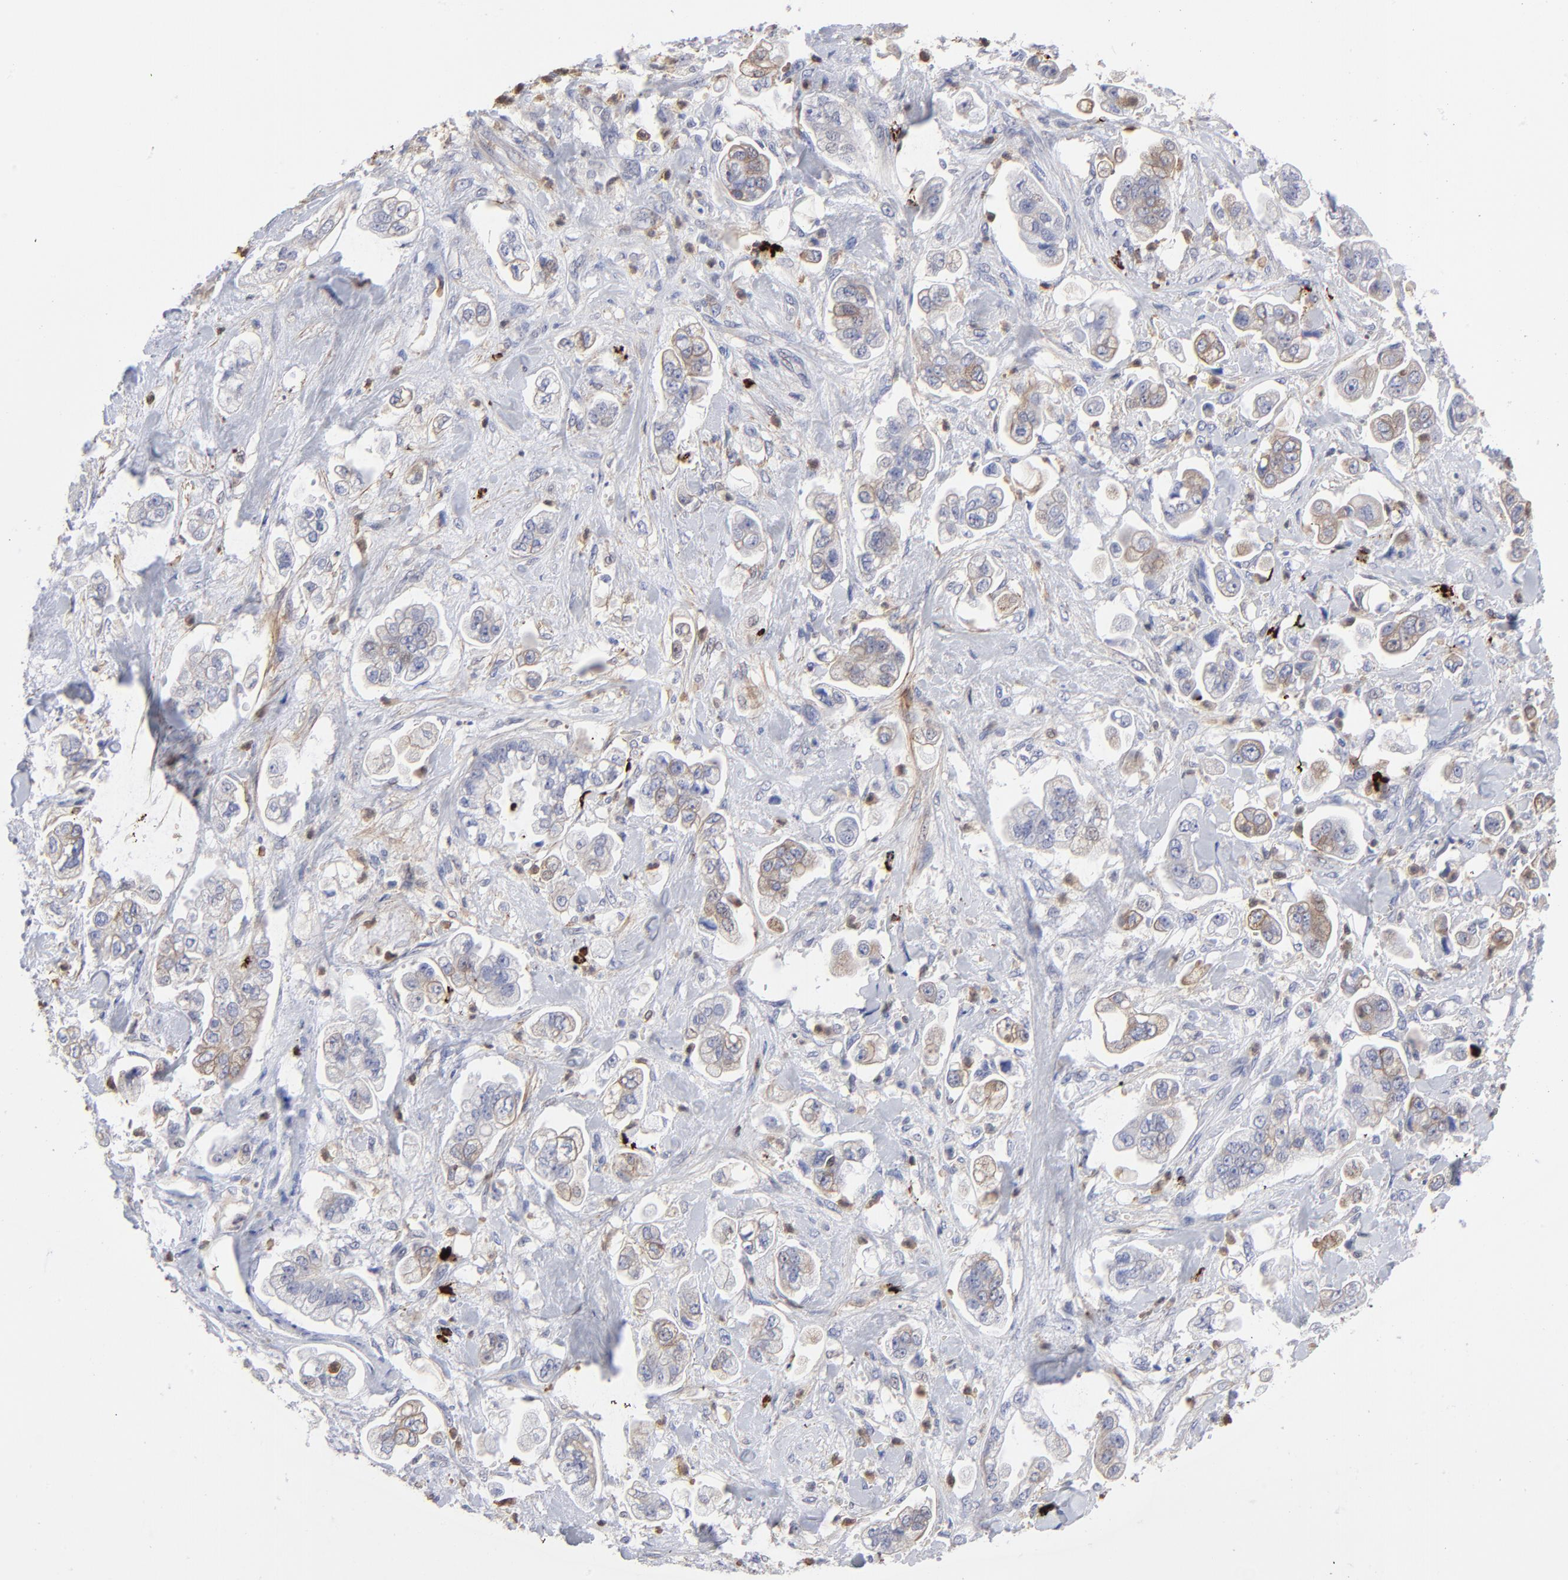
{"staining": {"intensity": "weak", "quantity": "<25%", "location": "cytoplasmic/membranous"}, "tissue": "stomach cancer", "cell_type": "Tumor cells", "image_type": "cancer", "snomed": [{"axis": "morphology", "description": "Adenocarcinoma, NOS"}, {"axis": "topography", "description": "Stomach"}], "caption": "High magnification brightfield microscopy of stomach adenocarcinoma stained with DAB (brown) and counterstained with hematoxylin (blue): tumor cells show no significant positivity.", "gene": "TBXT", "patient": {"sex": "male", "age": 62}}